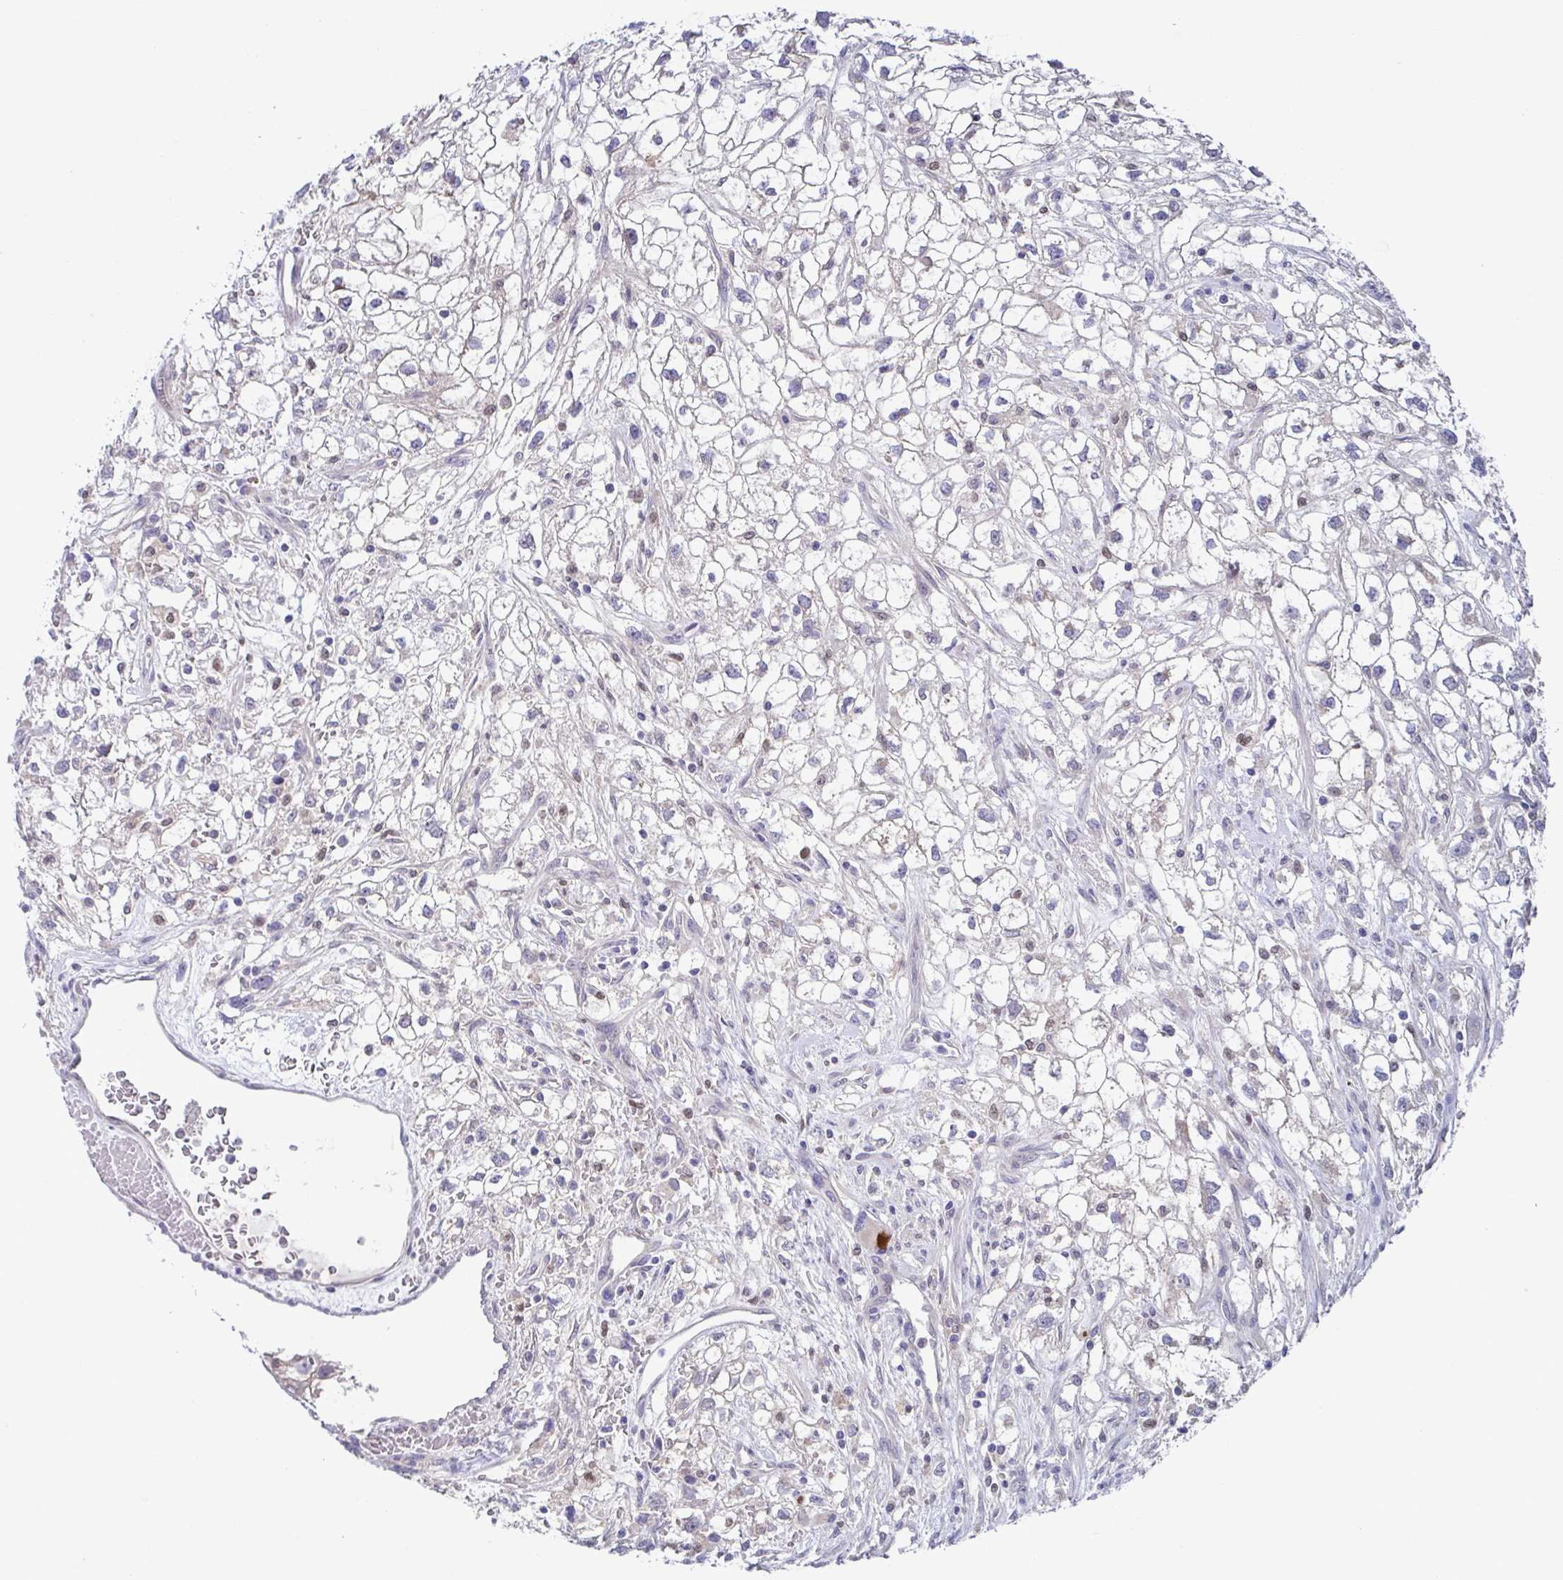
{"staining": {"intensity": "weak", "quantity": "<25%", "location": "cytoplasmic/membranous"}, "tissue": "renal cancer", "cell_type": "Tumor cells", "image_type": "cancer", "snomed": [{"axis": "morphology", "description": "Adenocarcinoma, NOS"}, {"axis": "topography", "description": "Kidney"}], "caption": "Protein analysis of renal adenocarcinoma reveals no significant expression in tumor cells.", "gene": "UBE2Q1", "patient": {"sex": "male", "age": 59}}